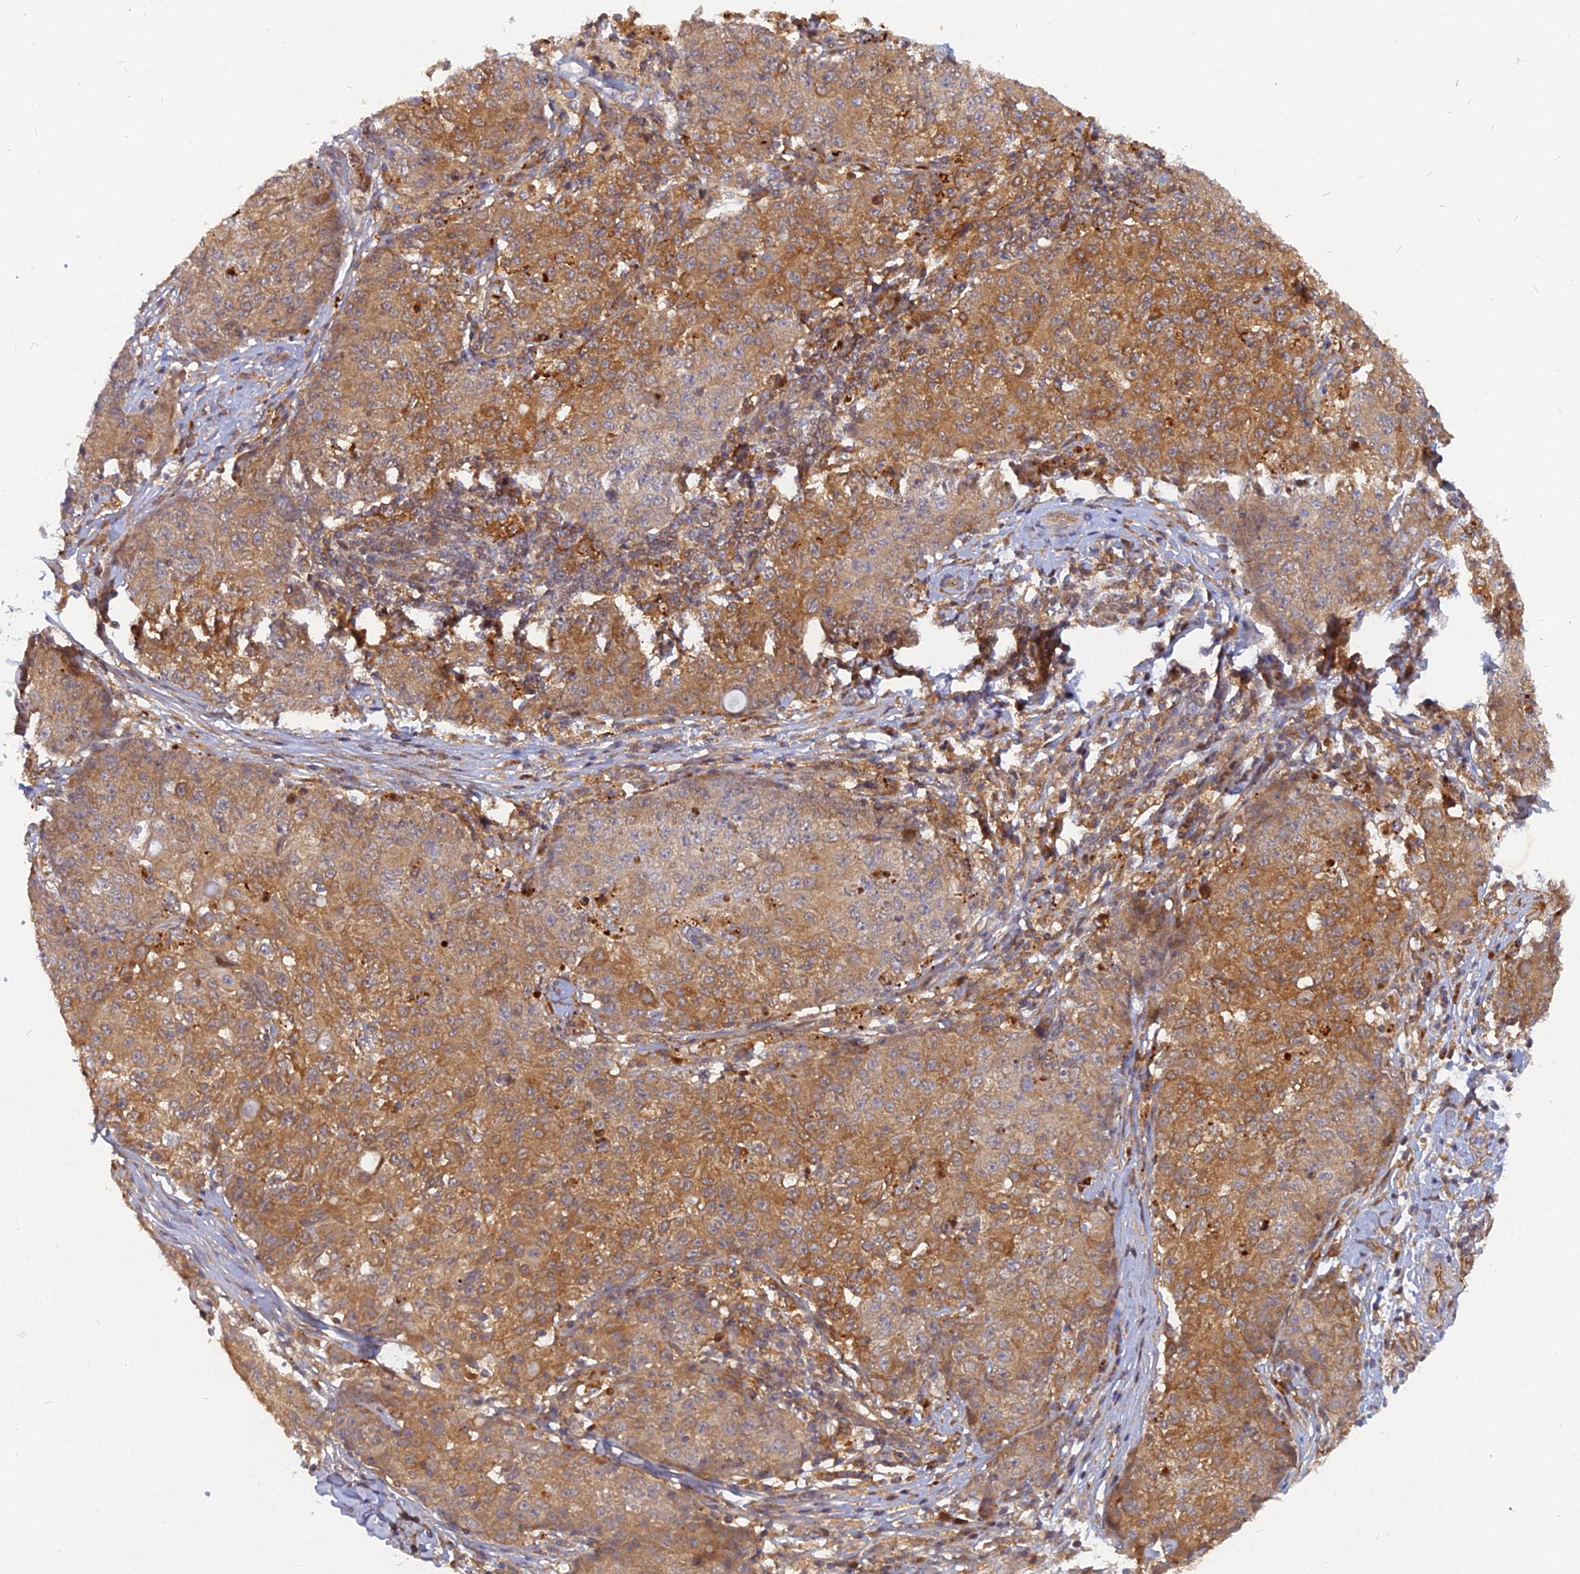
{"staining": {"intensity": "moderate", "quantity": ">75%", "location": "cytoplasmic/membranous"}, "tissue": "ovarian cancer", "cell_type": "Tumor cells", "image_type": "cancer", "snomed": [{"axis": "morphology", "description": "Carcinoma, endometroid"}, {"axis": "topography", "description": "Ovary"}], "caption": "Brown immunohistochemical staining in endometroid carcinoma (ovarian) shows moderate cytoplasmic/membranous positivity in about >75% of tumor cells.", "gene": "ARL2BP", "patient": {"sex": "female", "age": 42}}